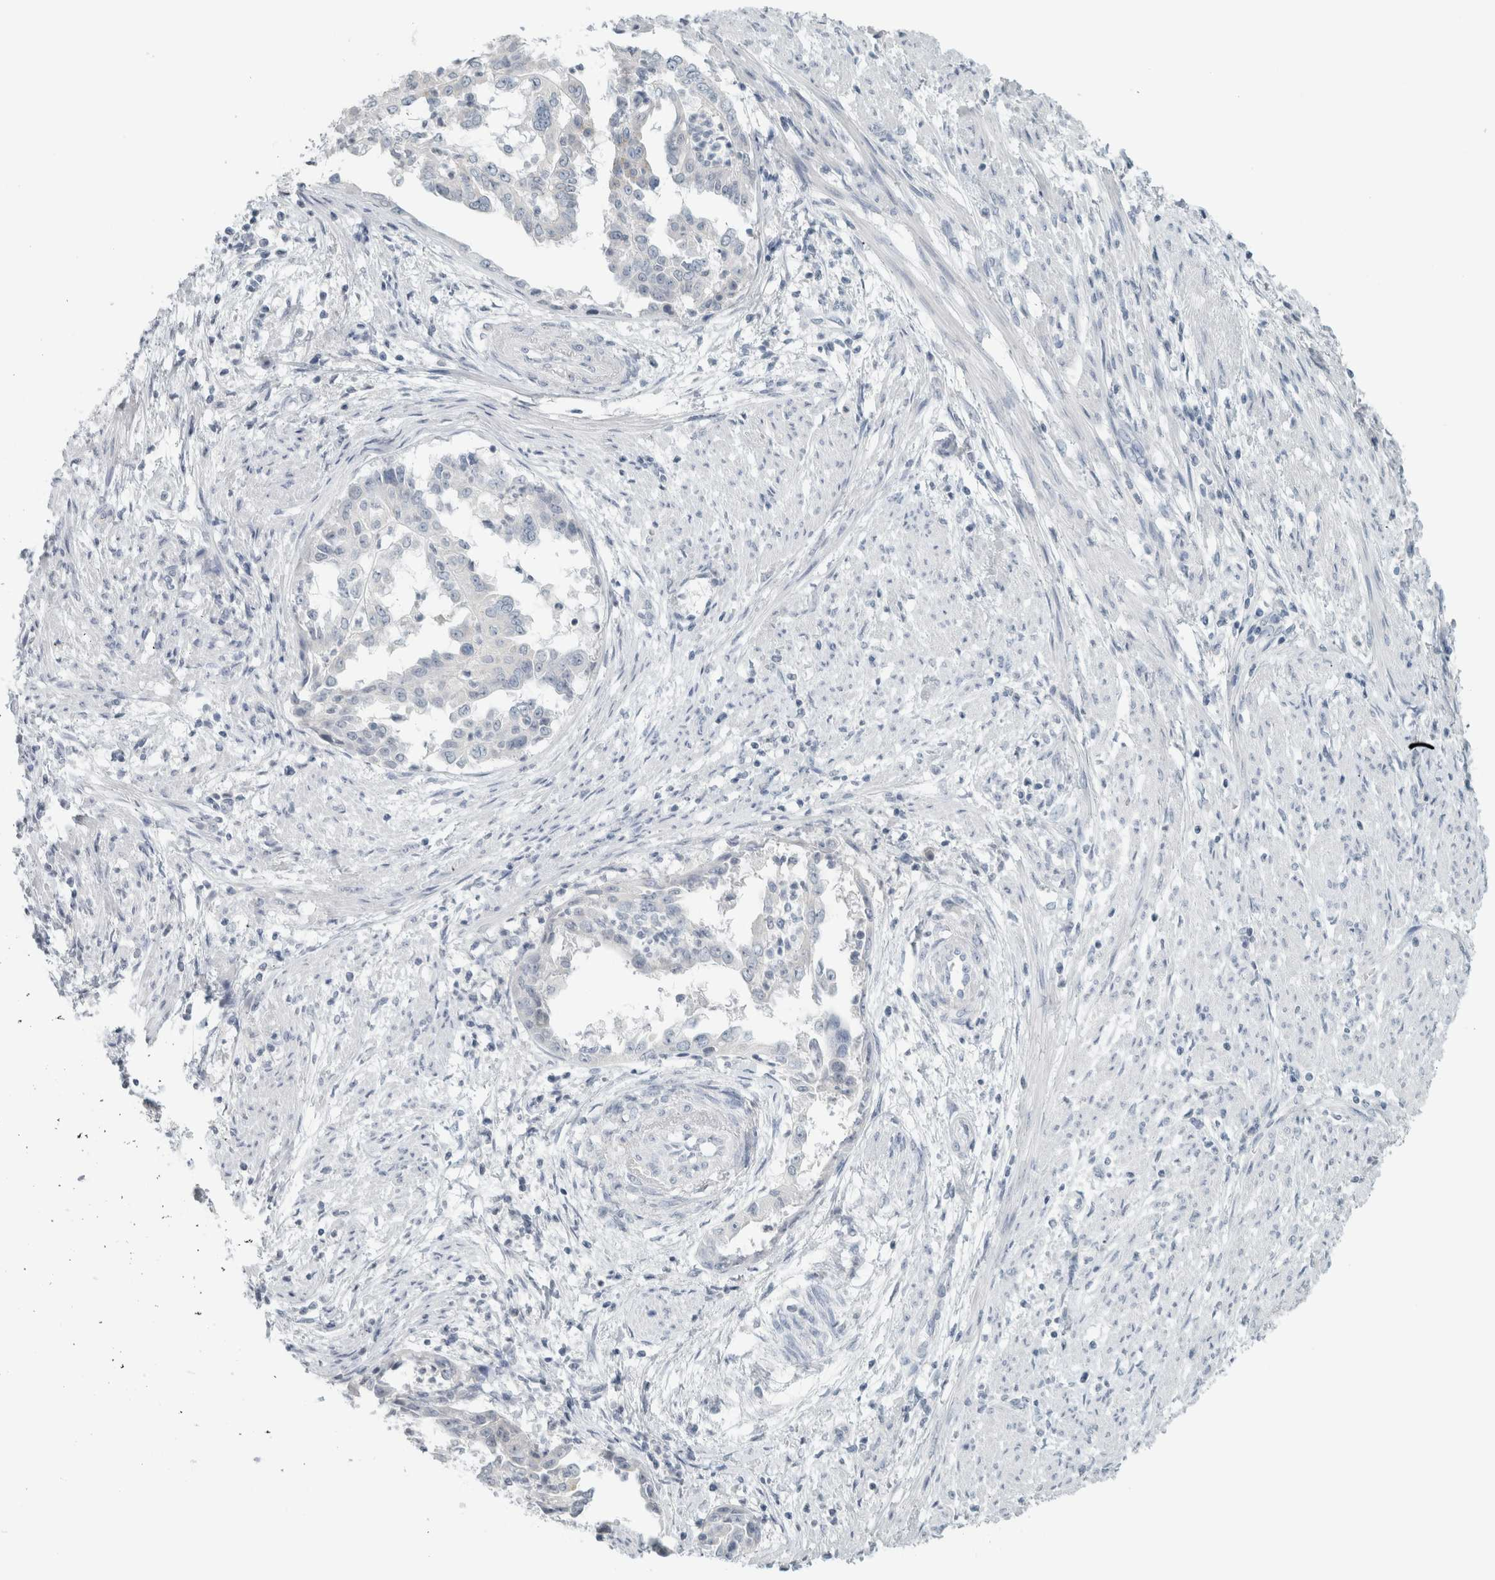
{"staining": {"intensity": "negative", "quantity": "none", "location": "none"}, "tissue": "endometrial cancer", "cell_type": "Tumor cells", "image_type": "cancer", "snomed": [{"axis": "morphology", "description": "Adenocarcinoma, NOS"}, {"axis": "topography", "description": "Endometrium"}], "caption": "Tumor cells show no significant protein expression in endometrial cancer.", "gene": "TRIT1", "patient": {"sex": "female", "age": 85}}